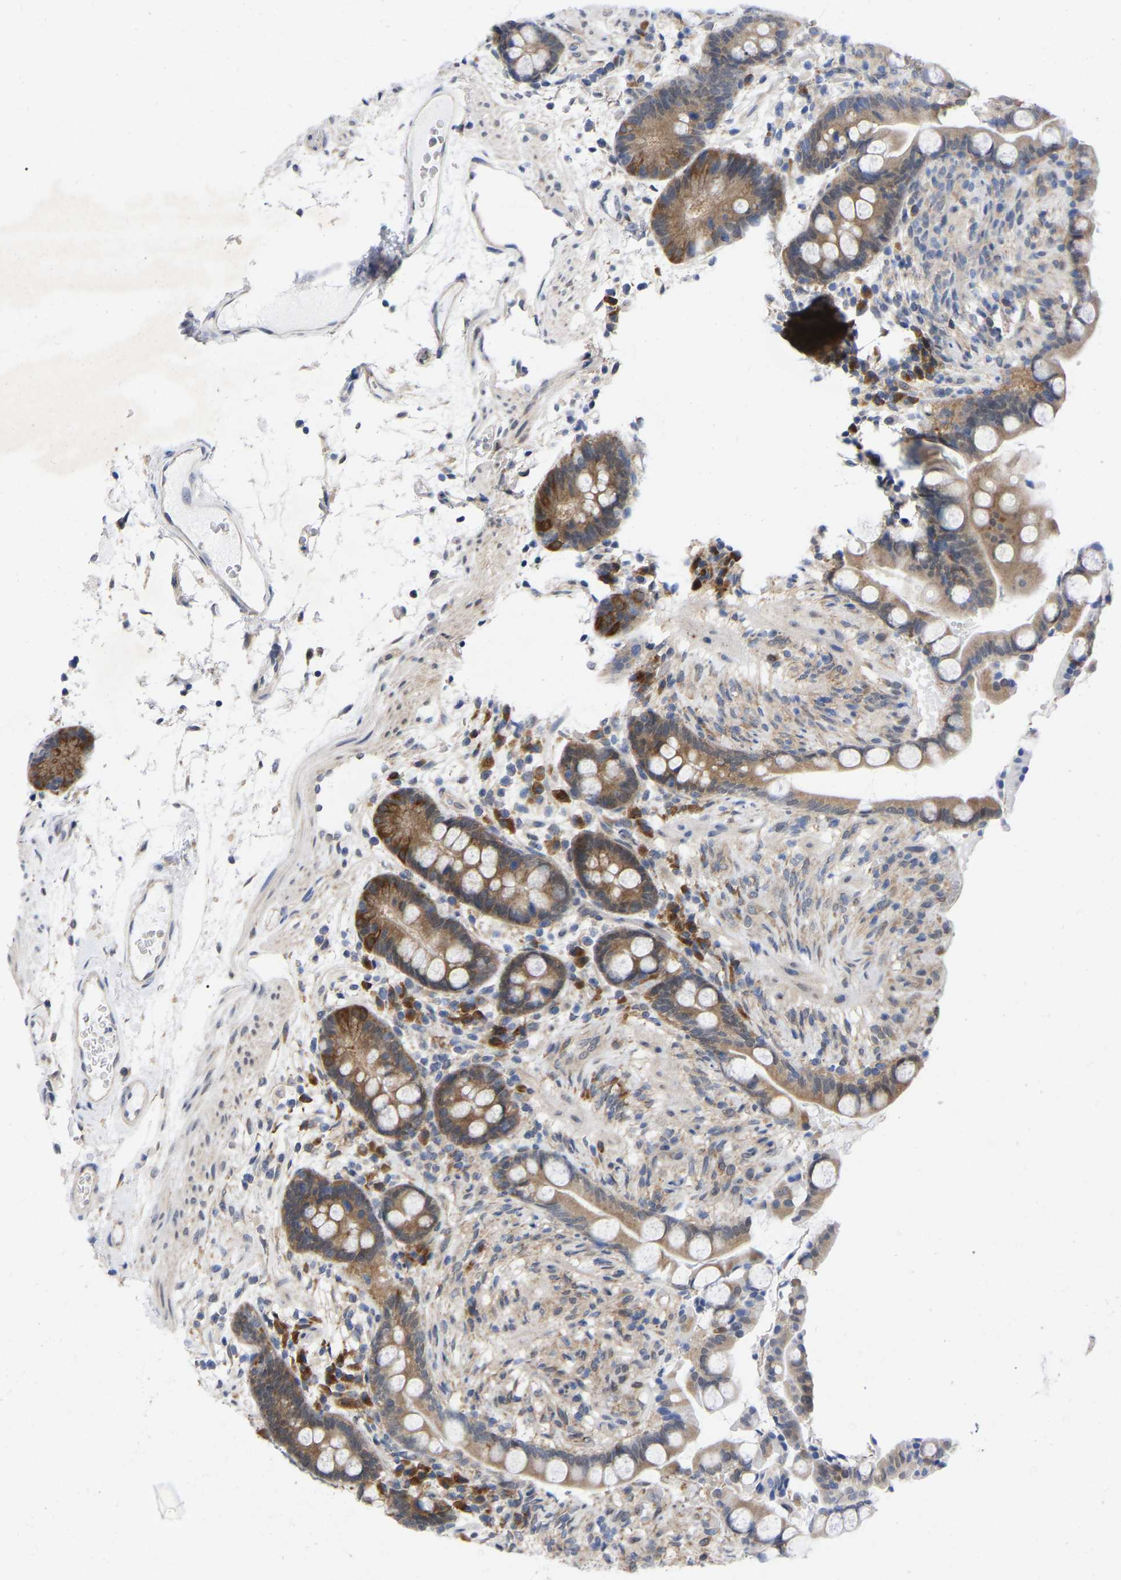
{"staining": {"intensity": "weak", "quantity": "25%-75%", "location": "cytoplasmic/membranous"}, "tissue": "colon", "cell_type": "Endothelial cells", "image_type": "normal", "snomed": [{"axis": "morphology", "description": "Normal tissue, NOS"}, {"axis": "topography", "description": "Colon"}], "caption": "Immunohistochemical staining of normal human colon shows low levels of weak cytoplasmic/membranous staining in about 25%-75% of endothelial cells.", "gene": "UBE4B", "patient": {"sex": "male", "age": 73}}